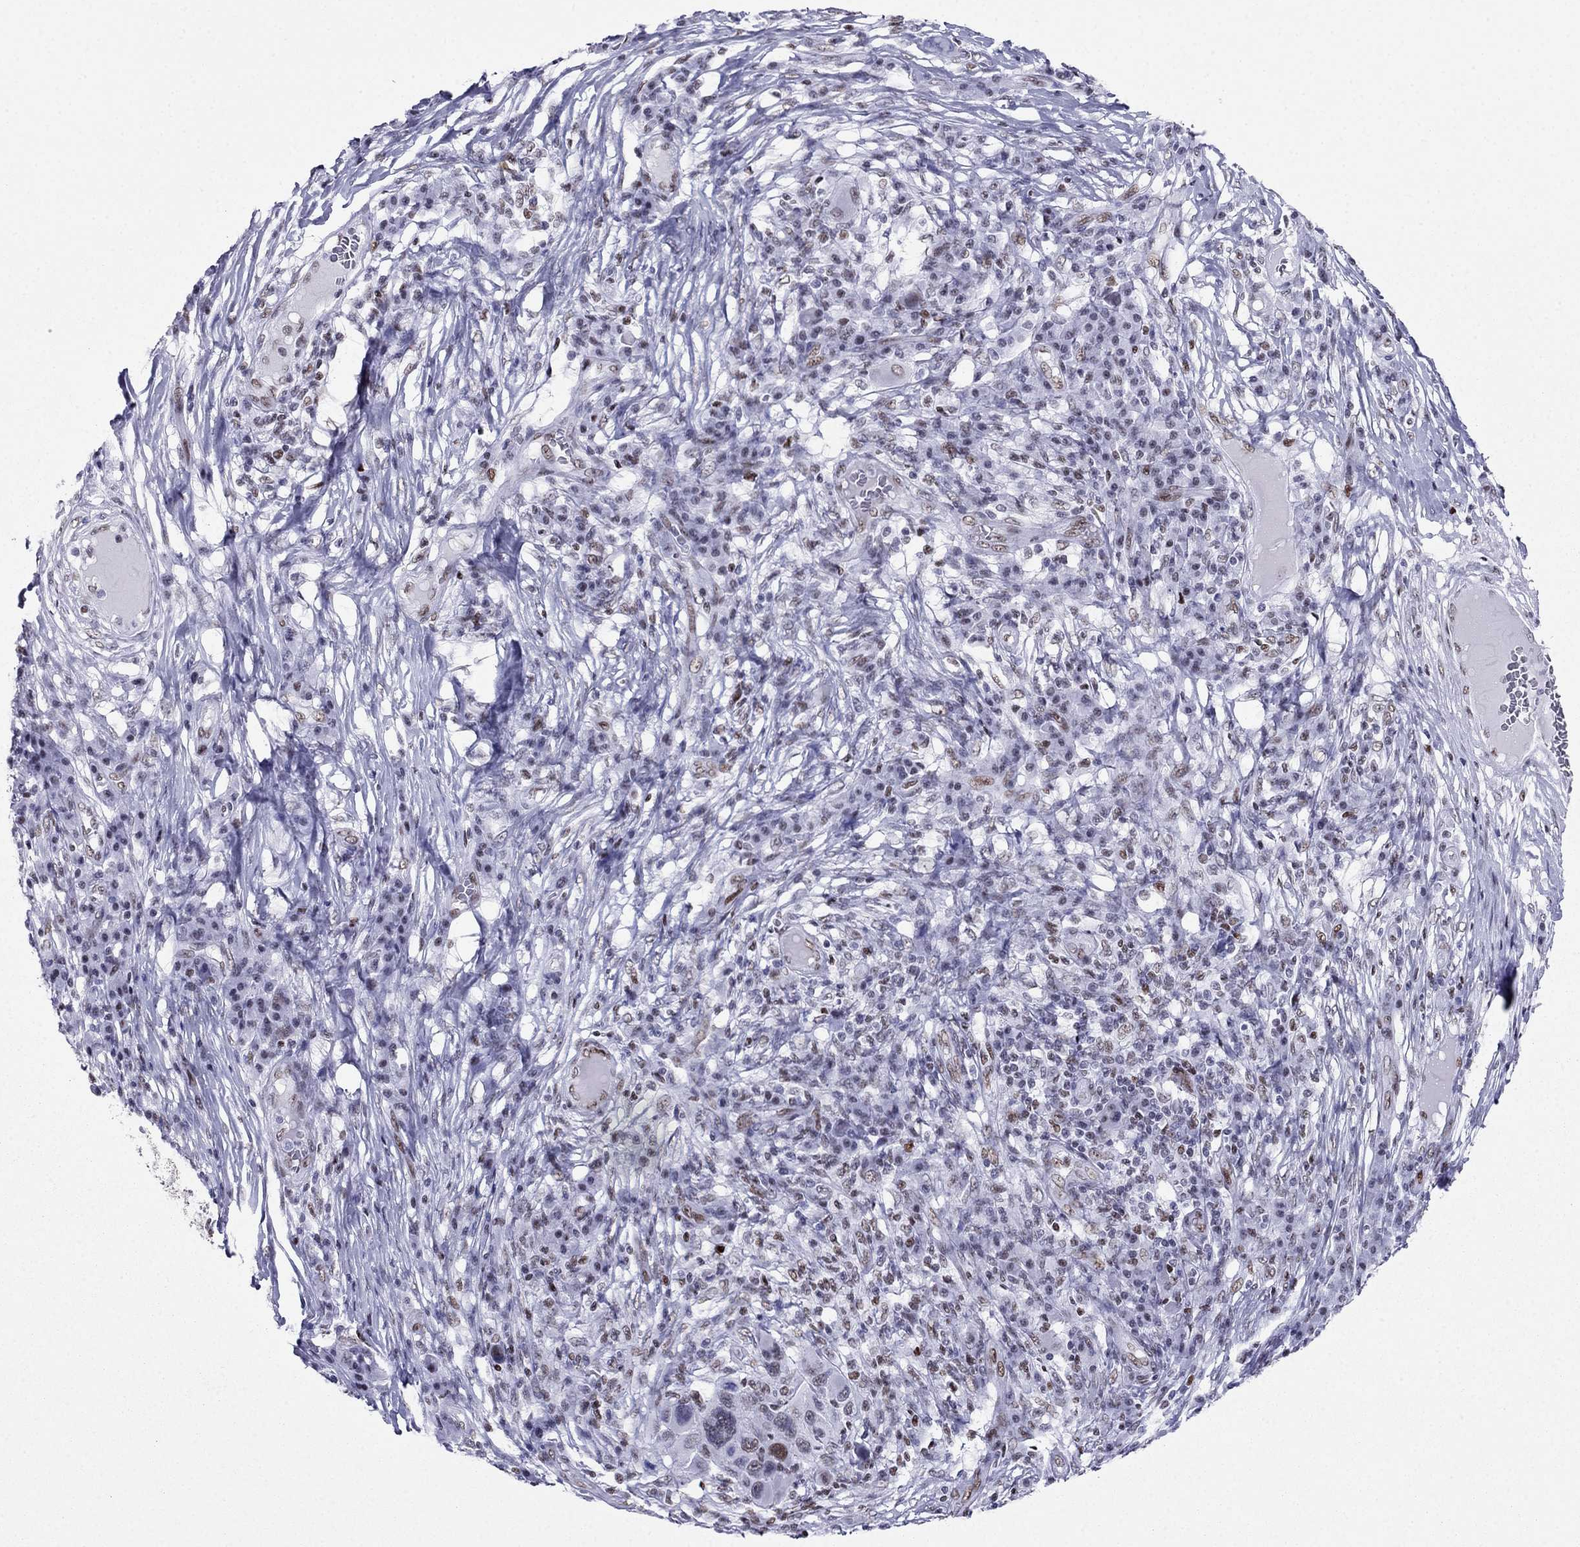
{"staining": {"intensity": "strong", "quantity": "25%-75%", "location": "nuclear"}, "tissue": "melanoma", "cell_type": "Tumor cells", "image_type": "cancer", "snomed": [{"axis": "morphology", "description": "Malignant melanoma, NOS"}, {"axis": "topography", "description": "Skin"}], "caption": "Melanoma stained for a protein (brown) exhibits strong nuclear positive expression in about 25%-75% of tumor cells.", "gene": "PPM1G", "patient": {"sex": "male", "age": 53}}